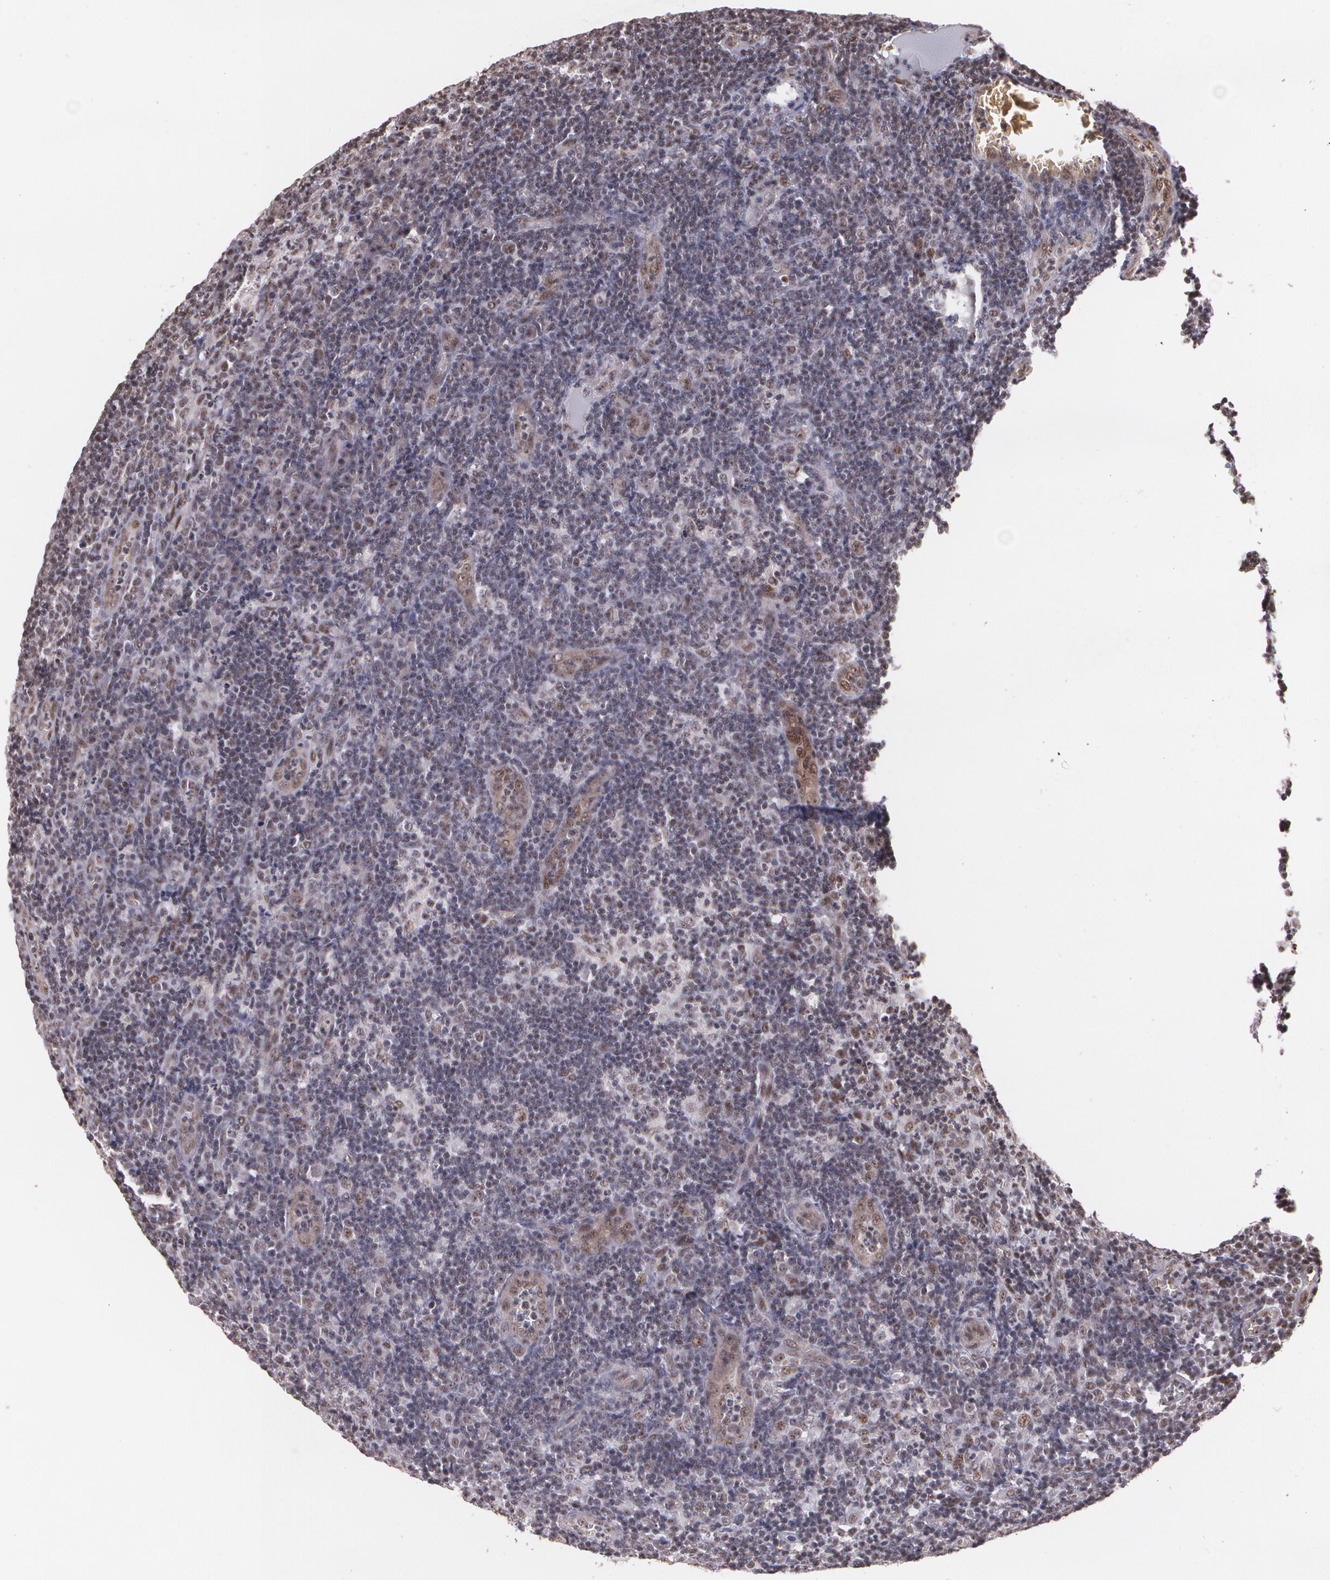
{"staining": {"intensity": "weak", "quantity": "25%-75%", "location": "cytoplasmic/membranous"}, "tissue": "lymph node", "cell_type": "Non-germinal center cells", "image_type": "normal", "snomed": [{"axis": "morphology", "description": "Normal tissue, NOS"}, {"axis": "morphology", "description": "Inflammation, NOS"}, {"axis": "topography", "description": "Lymph node"}, {"axis": "topography", "description": "Salivary gland"}], "caption": "Brown immunohistochemical staining in unremarkable lymph node displays weak cytoplasmic/membranous positivity in approximately 25%-75% of non-germinal center cells. (DAB (3,3'-diaminobenzidine) IHC with brightfield microscopy, high magnification).", "gene": "C6orf15", "patient": {"sex": "male", "age": 3}}